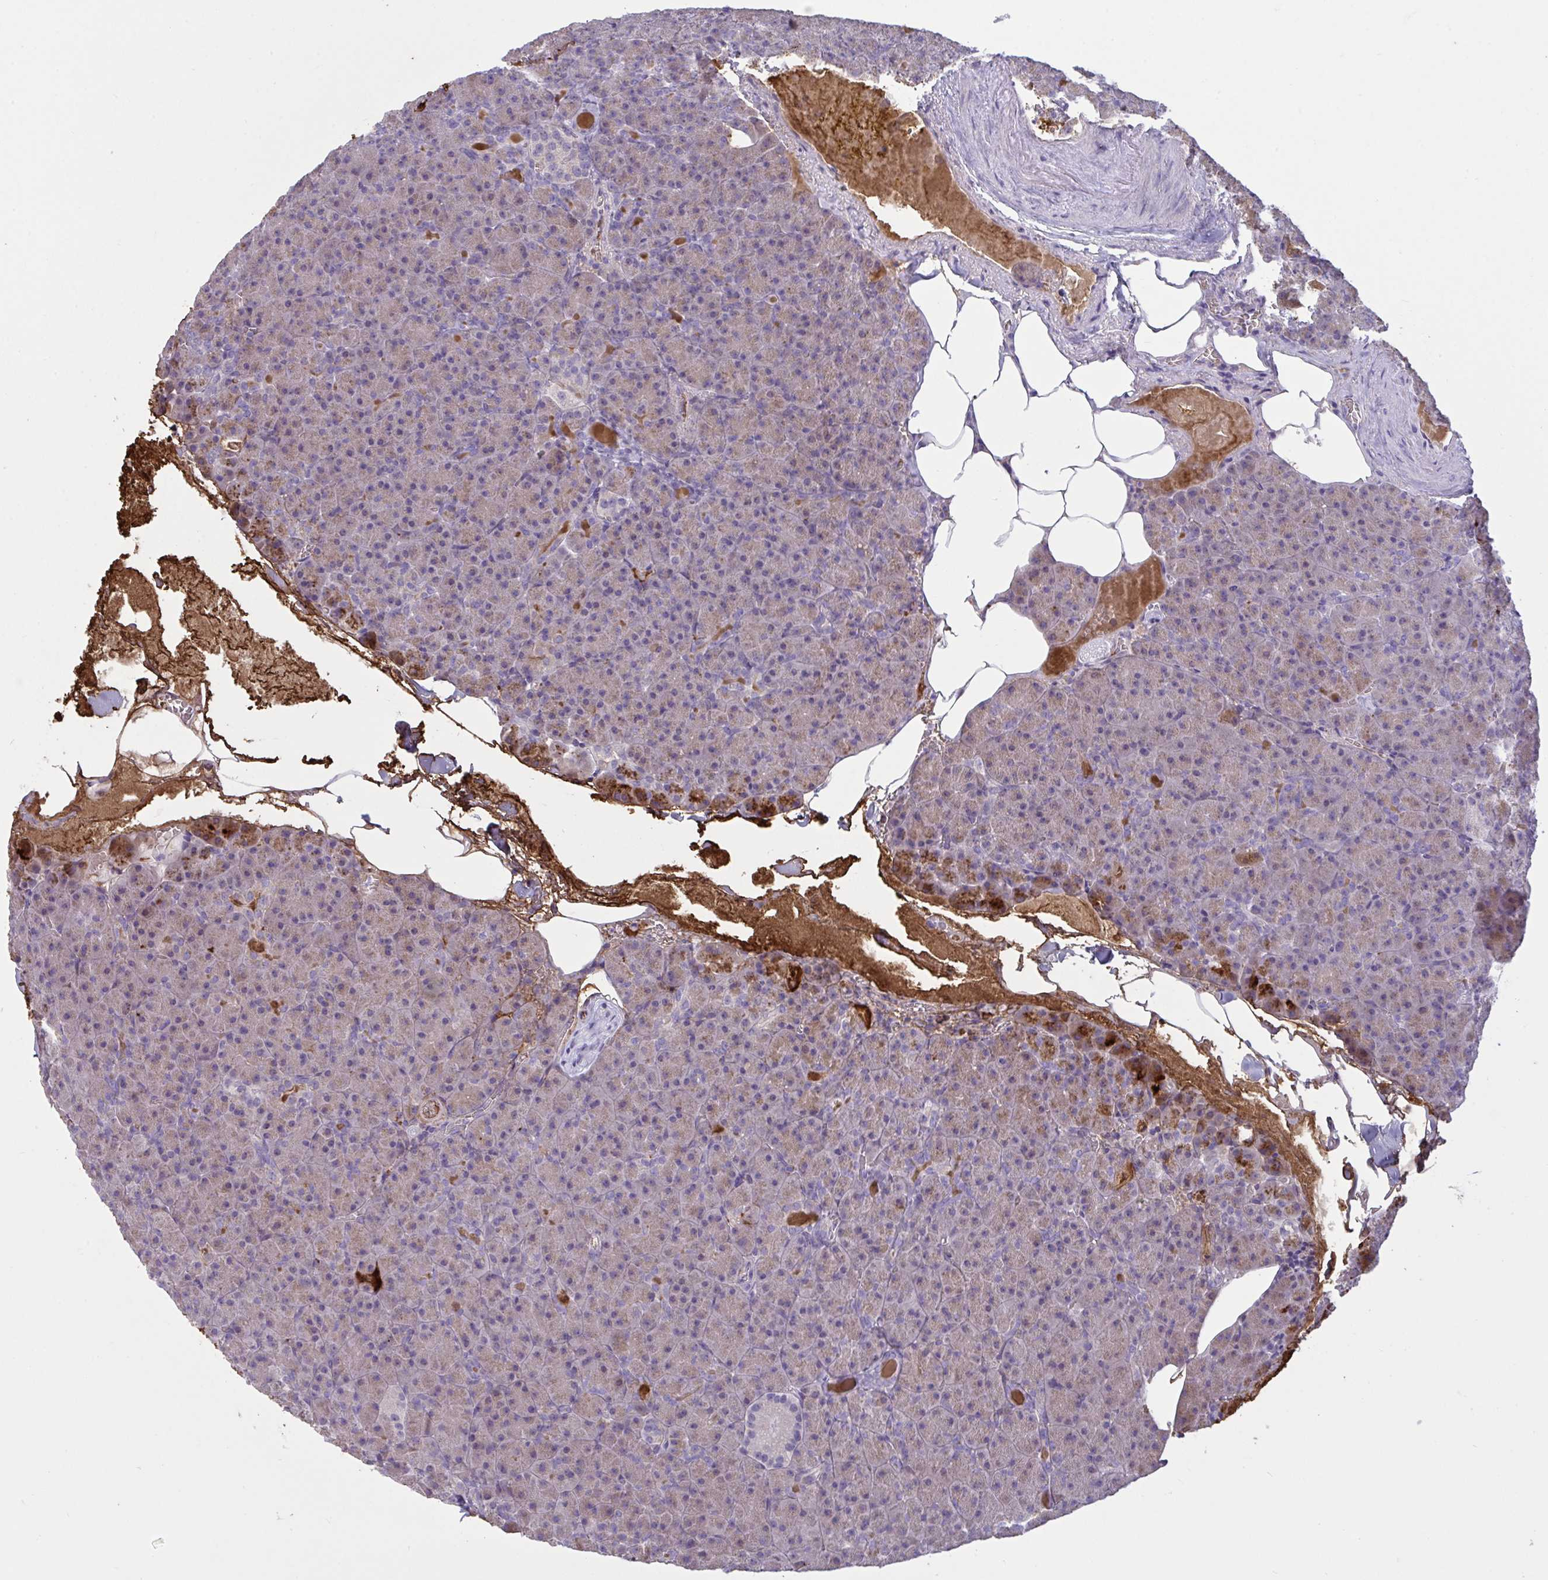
{"staining": {"intensity": "weak", "quantity": "25%-75%", "location": "cytoplasmic/membranous"}, "tissue": "pancreas", "cell_type": "Exocrine glandular cells", "image_type": "normal", "snomed": [{"axis": "morphology", "description": "Normal tissue, NOS"}, {"axis": "topography", "description": "Pancreas"}], "caption": "A low amount of weak cytoplasmic/membranous expression is appreciated in about 25%-75% of exocrine glandular cells in unremarkable pancreas.", "gene": "IL1R1", "patient": {"sex": "female", "age": 74}}